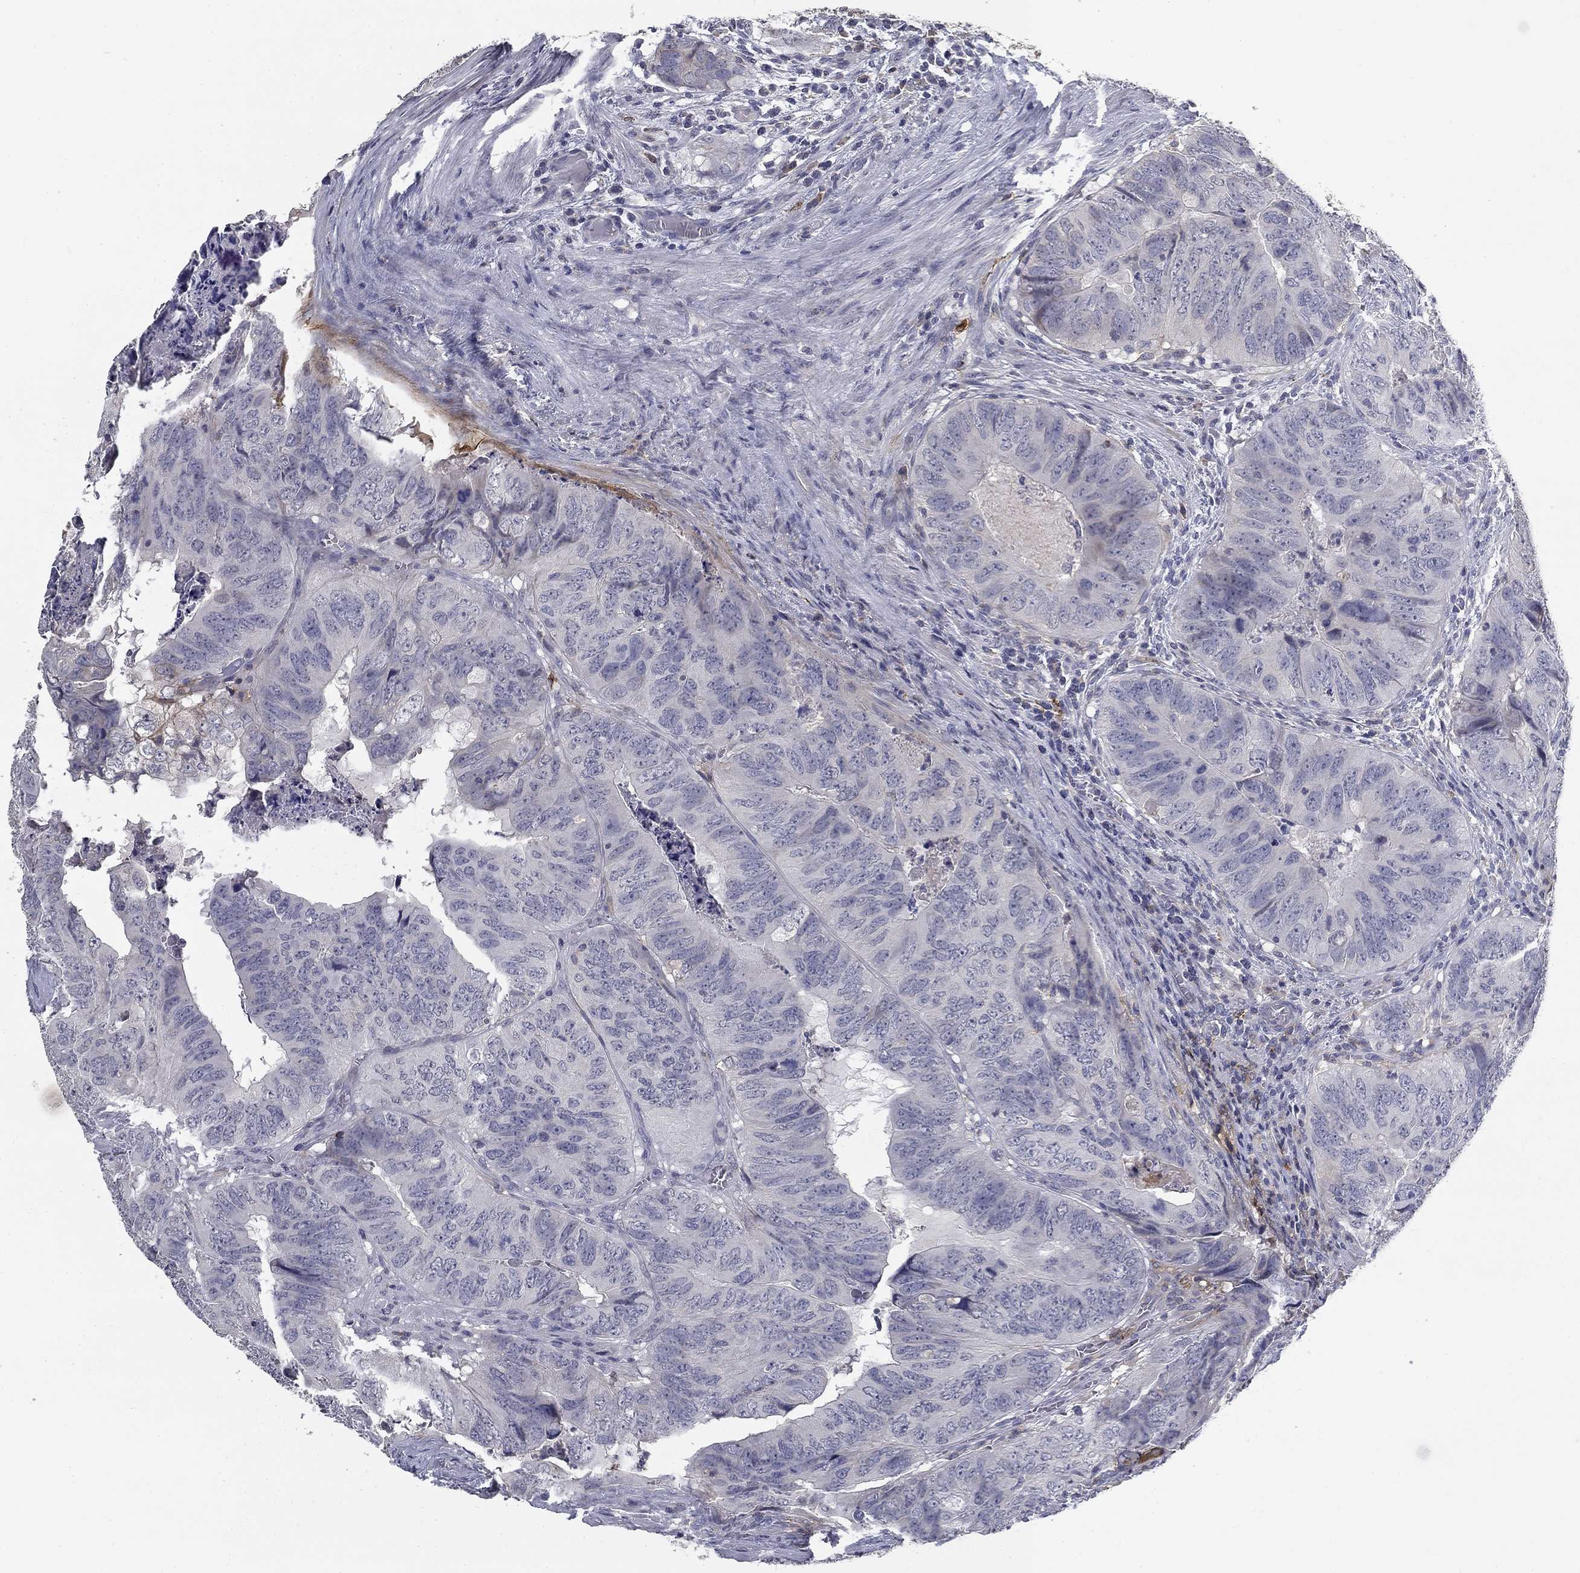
{"staining": {"intensity": "negative", "quantity": "none", "location": "none"}, "tissue": "colorectal cancer", "cell_type": "Tumor cells", "image_type": "cancer", "snomed": [{"axis": "morphology", "description": "Adenocarcinoma, NOS"}, {"axis": "topography", "description": "Colon"}], "caption": "Immunohistochemistry of human colorectal adenocarcinoma reveals no positivity in tumor cells.", "gene": "CD274", "patient": {"sex": "male", "age": 79}}